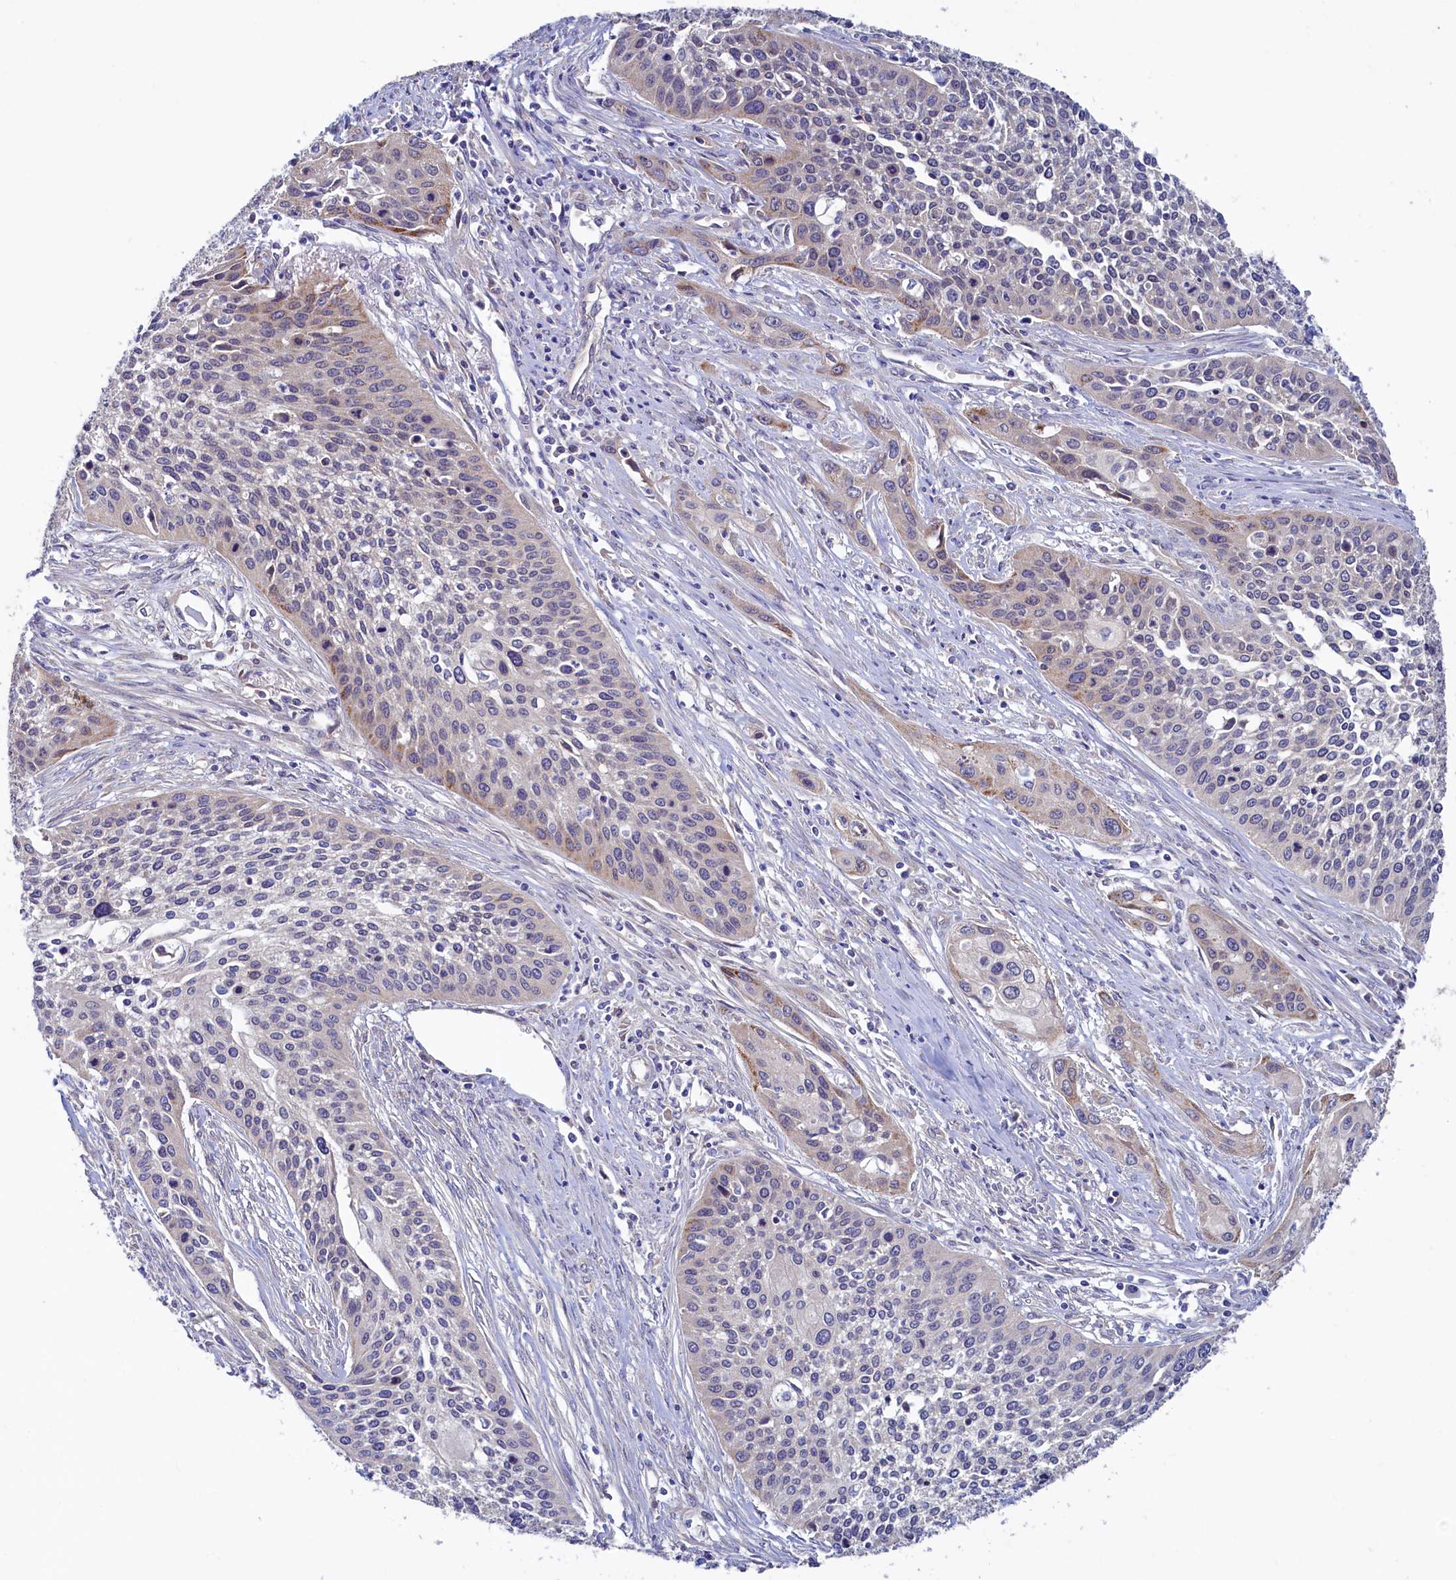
{"staining": {"intensity": "moderate", "quantity": "<25%", "location": "cytoplasmic/membranous"}, "tissue": "cervical cancer", "cell_type": "Tumor cells", "image_type": "cancer", "snomed": [{"axis": "morphology", "description": "Squamous cell carcinoma, NOS"}, {"axis": "topography", "description": "Cervix"}], "caption": "The micrograph displays a brown stain indicating the presence of a protein in the cytoplasmic/membranous of tumor cells in cervical cancer. (brown staining indicates protein expression, while blue staining denotes nuclei).", "gene": "SPATA2L", "patient": {"sex": "female", "age": 34}}